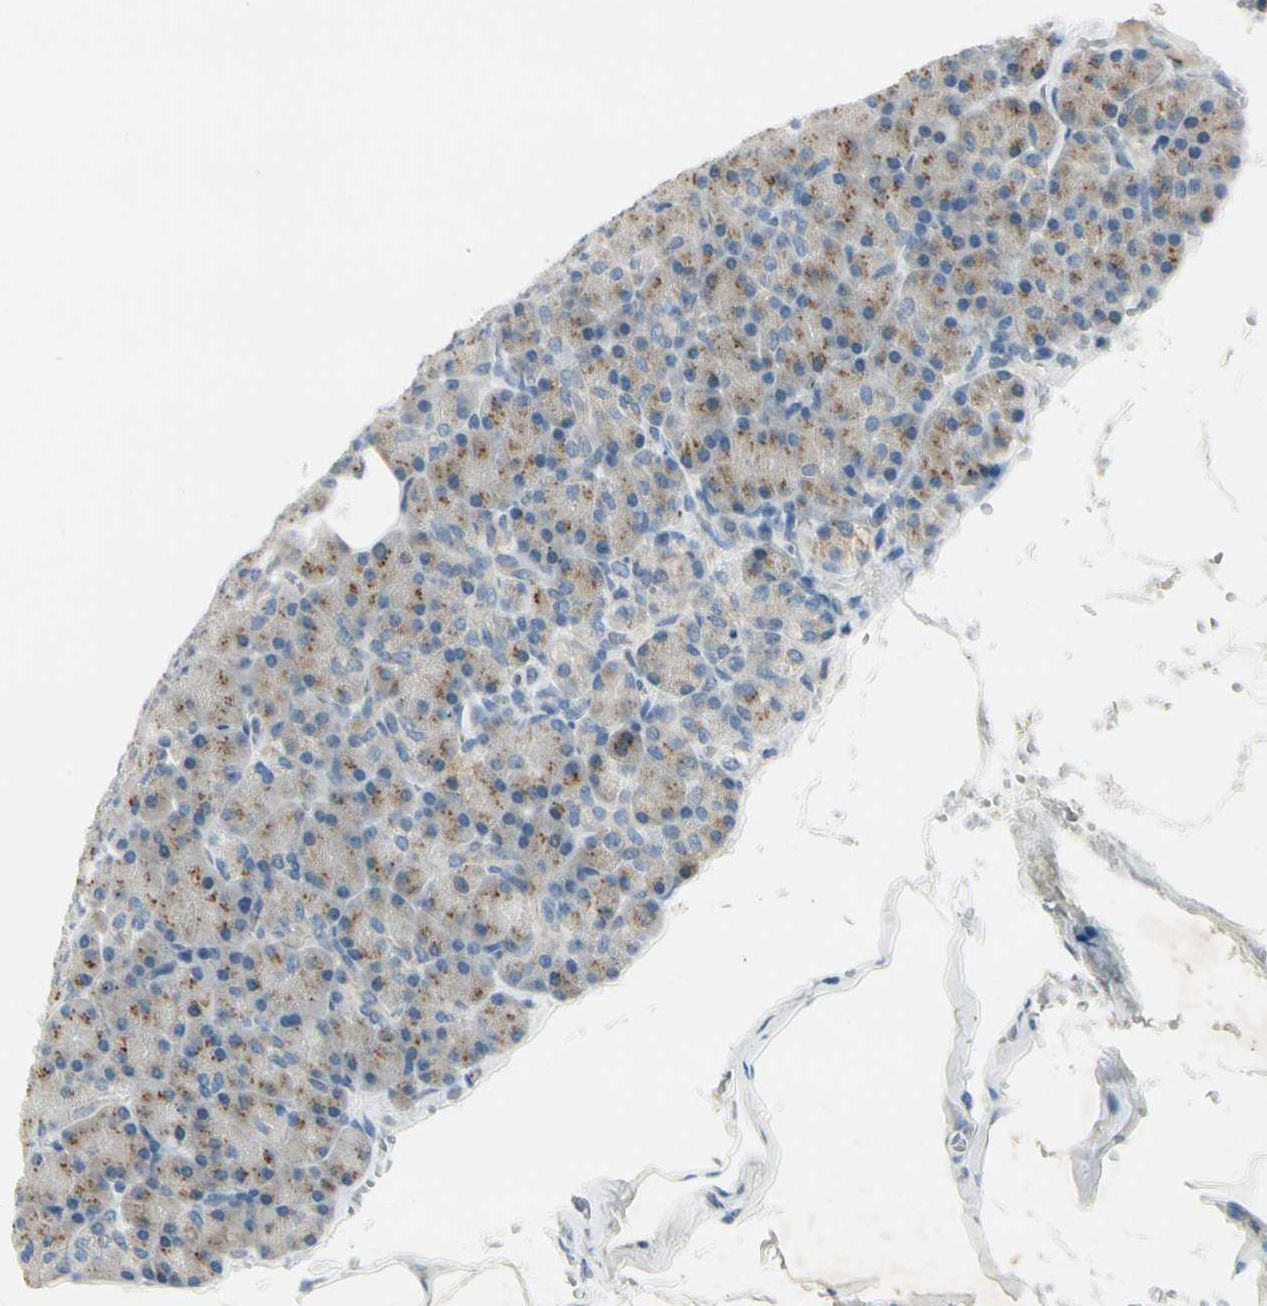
{"staining": {"intensity": "moderate", "quantity": ">75%", "location": "cytoplasmic/membranous"}, "tissue": "pancreas", "cell_type": "Exocrine glandular cells", "image_type": "normal", "snomed": [{"axis": "morphology", "description": "Normal tissue, NOS"}, {"axis": "topography", "description": "Pancreas"}], "caption": "This photomicrograph exhibits immunohistochemistry (IHC) staining of unremarkable pancreas, with medium moderate cytoplasmic/membranous positivity in about >75% of exocrine glandular cells.", "gene": "MANSC1", "patient": {"sex": "female", "age": 43}}